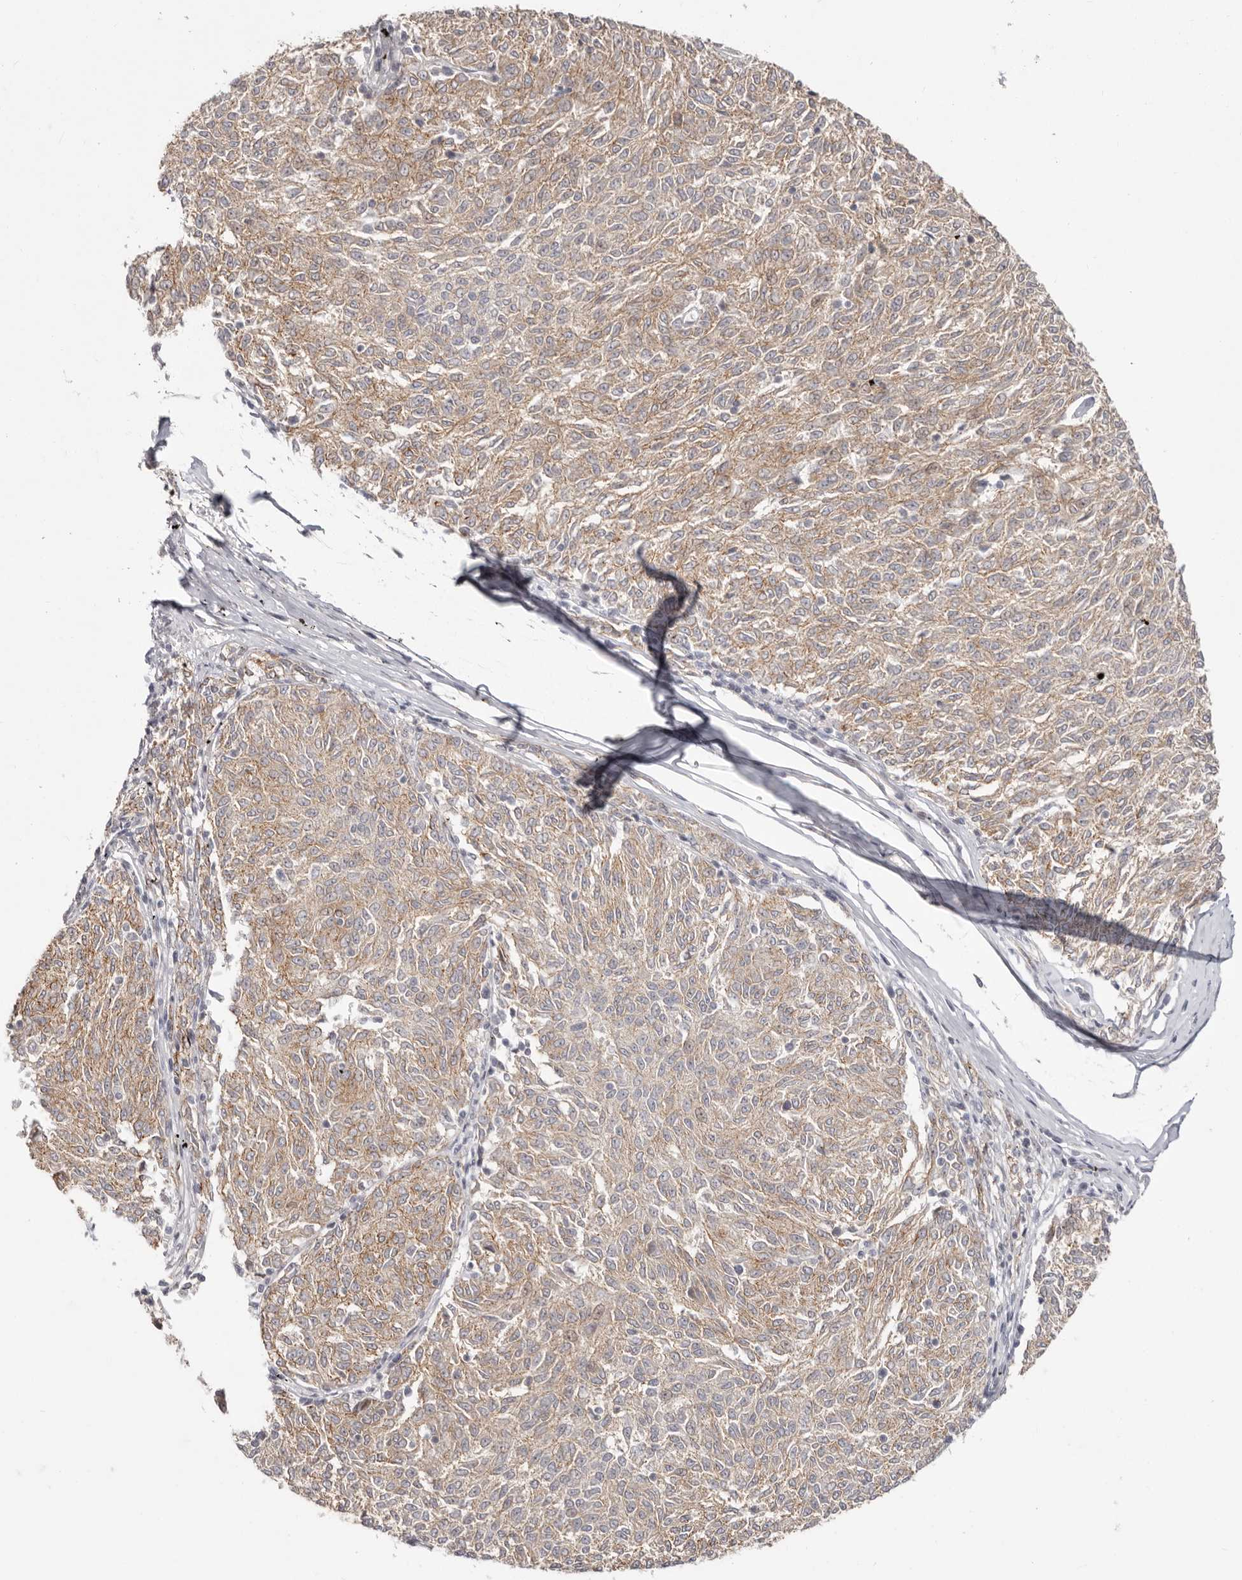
{"staining": {"intensity": "moderate", "quantity": ">75%", "location": "cytoplasmic/membranous"}, "tissue": "melanoma", "cell_type": "Tumor cells", "image_type": "cancer", "snomed": [{"axis": "morphology", "description": "Malignant melanoma, NOS"}, {"axis": "topography", "description": "Skin"}], "caption": "A photomicrograph of human melanoma stained for a protein shows moderate cytoplasmic/membranous brown staining in tumor cells. (DAB (3,3'-diaminobenzidine) IHC, brown staining for protein, blue staining for nuclei).", "gene": "SZT2", "patient": {"sex": "female", "age": 72}}